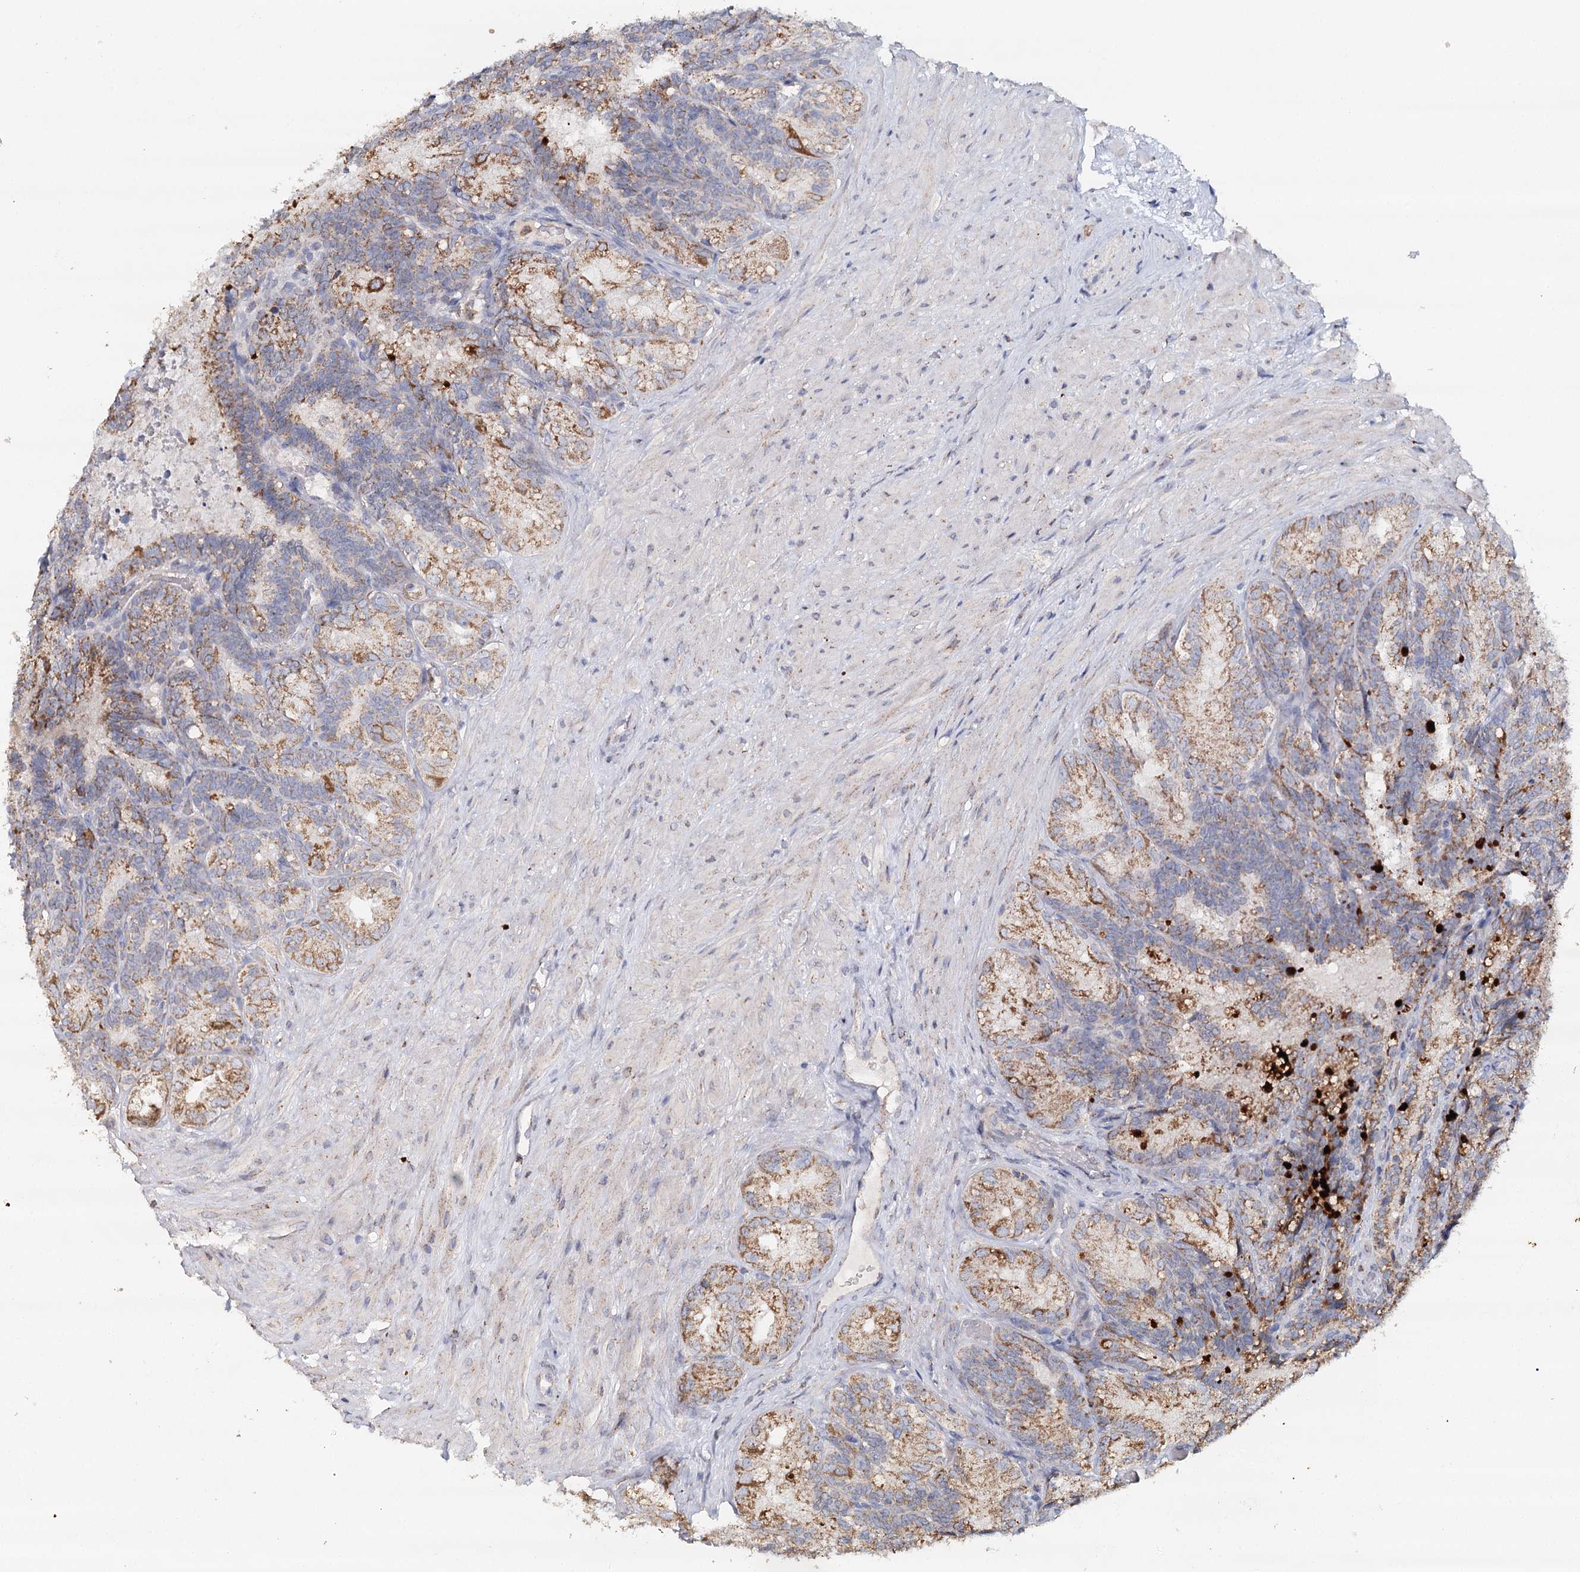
{"staining": {"intensity": "moderate", "quantity": "25%-75%", "location": "cytoplasmic/membranous"}, "tissue": "seminal vesicle", "cell_type": "Glandular cells", "image_type": "normal", "snomed": [{"axis": "morphology", "description": "Normal tissue, NOS"}, {"axis": "topography", "description": "Seminal veicle"}], "caption": "The image displays a brown stain indicating the presence of a protein in the cytoplasmic/membranous of glandular cells in seminal vesicle.", "gene": "MMP25", "patient": {"sex": "male", "age": 60}}